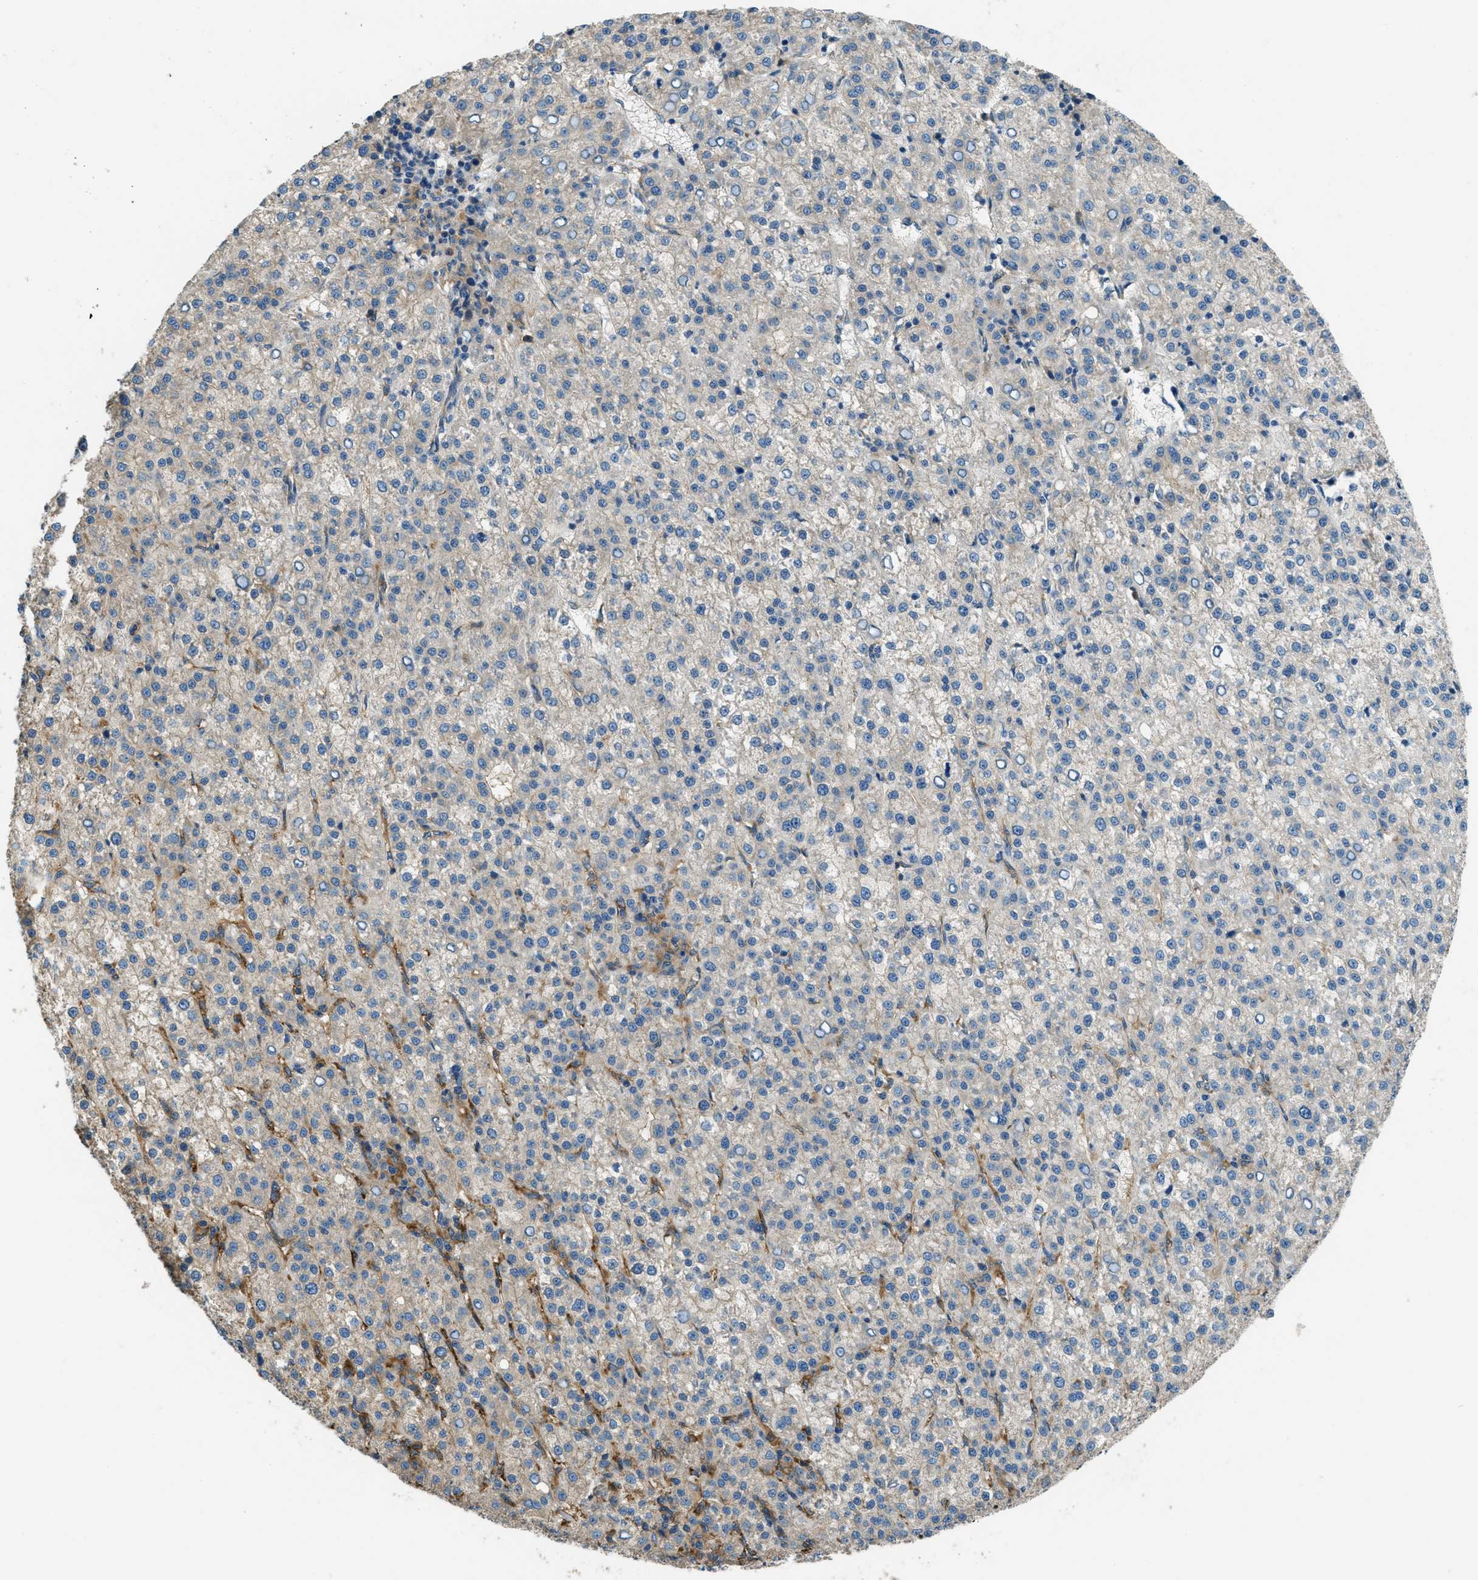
{"staining": {"intensity": "negative", "quantity": "none", "location": "none"}, "tissue": "liver cancer", "cell_type": "Tumor cells", "image_type": "cancer", "snomed": [{"axis": "morphology", "description": "Carcinoma, Hepatocellular, NOS"}, {"axis": "topography", "description": "Liver"}], "caption": "Tumor cells are negative for brown protein staining in hepatocellular carcinoma (liver).", "gene": "GIMAP8", "patient": {"sex": "female", "age": 58}}